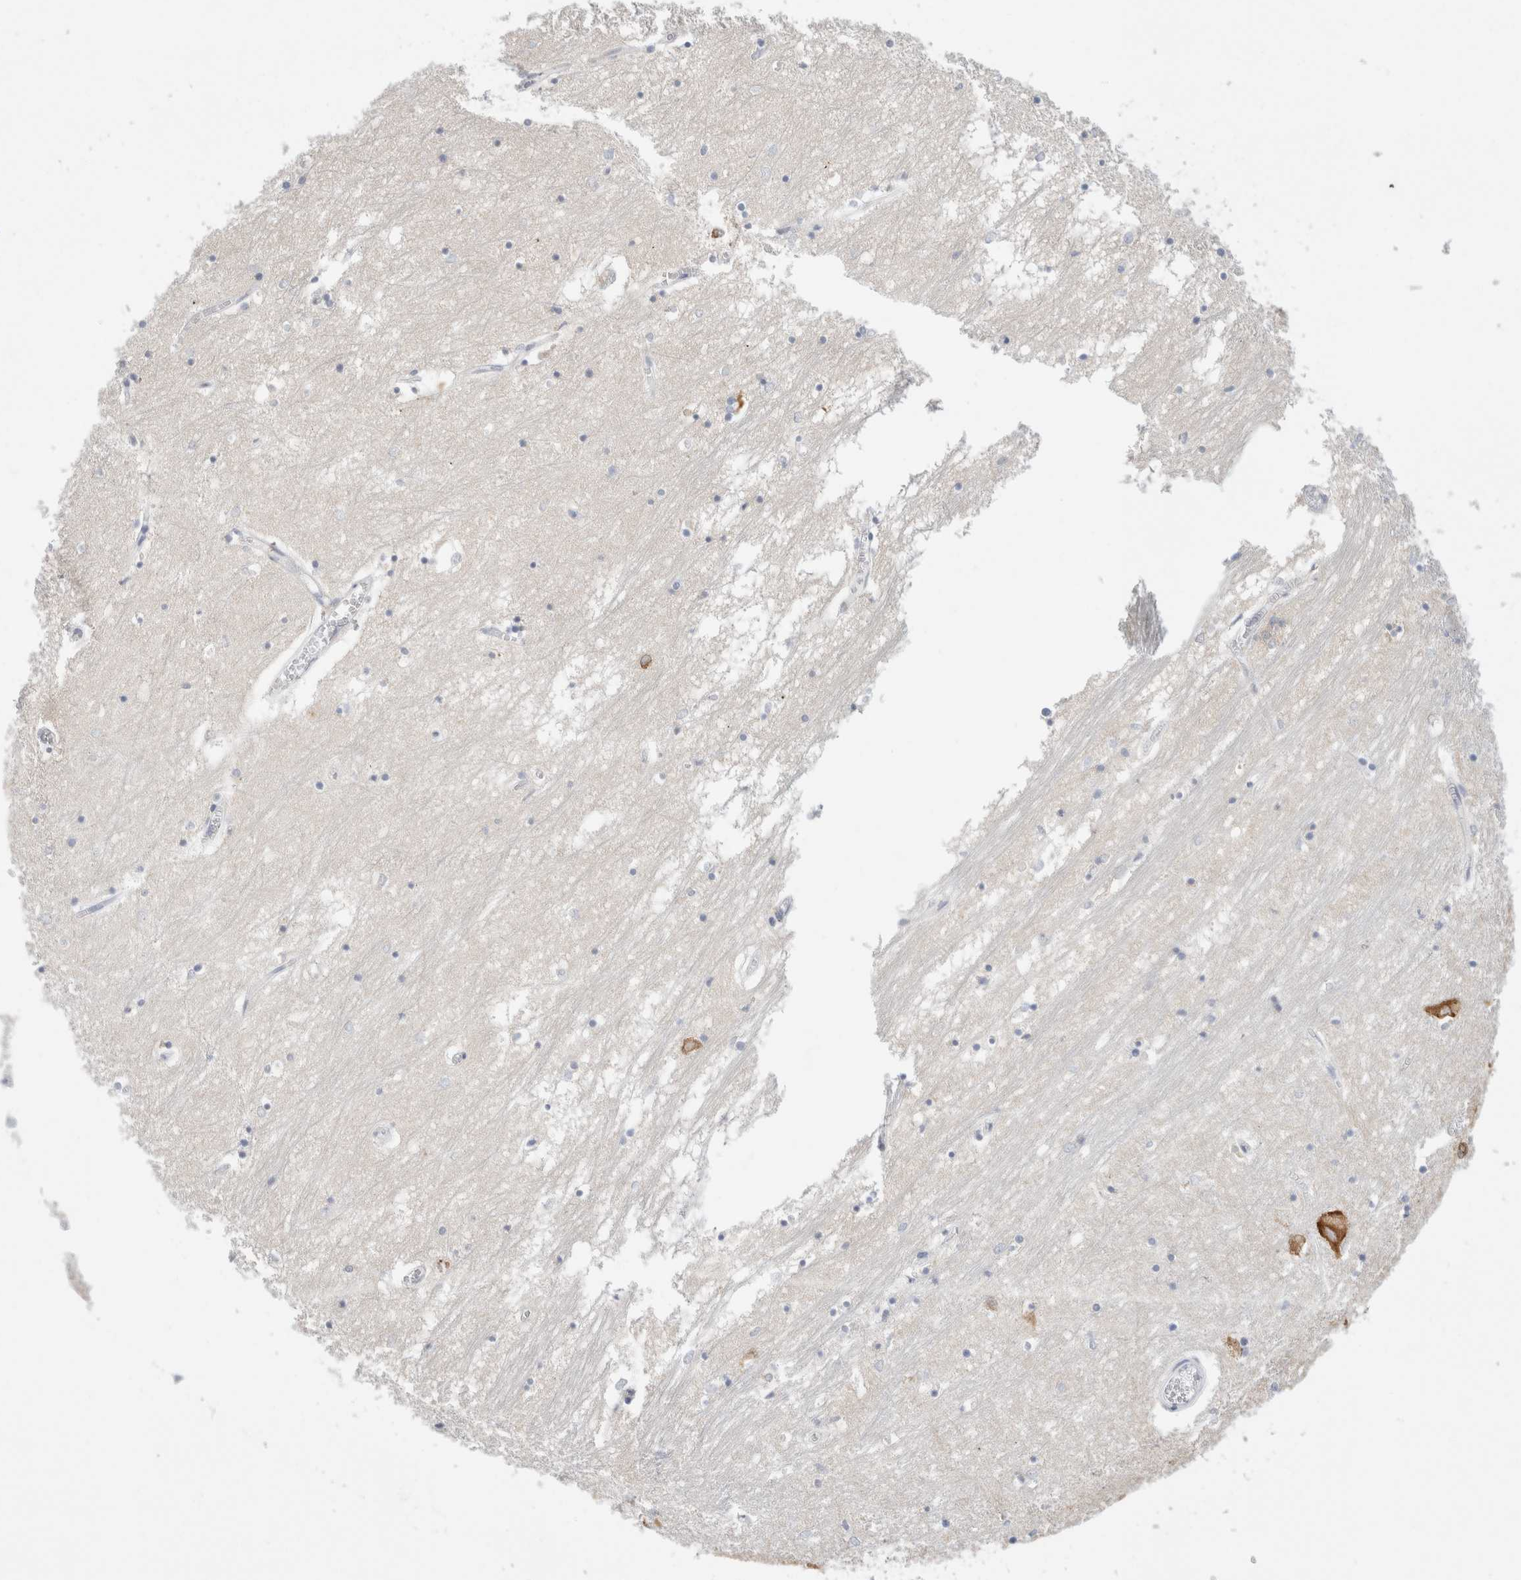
{"staining": {"intensity": "negative", "quantity": "none", "location": "none"}, "tissue": "hippocampus", "cell_type": "Glial cells", "image_type": "normal", "snomed": [{"axis": "morphology", "description": "Normal tissue, NOS"}, {"axis": "topography", "description": "Hippocampus"}], "caption": "Image shows no significant protein expression in glial cells of unremarkable hippocampus.", "gene": "CSK", "patient": {"sex": "male", "age": 70}}